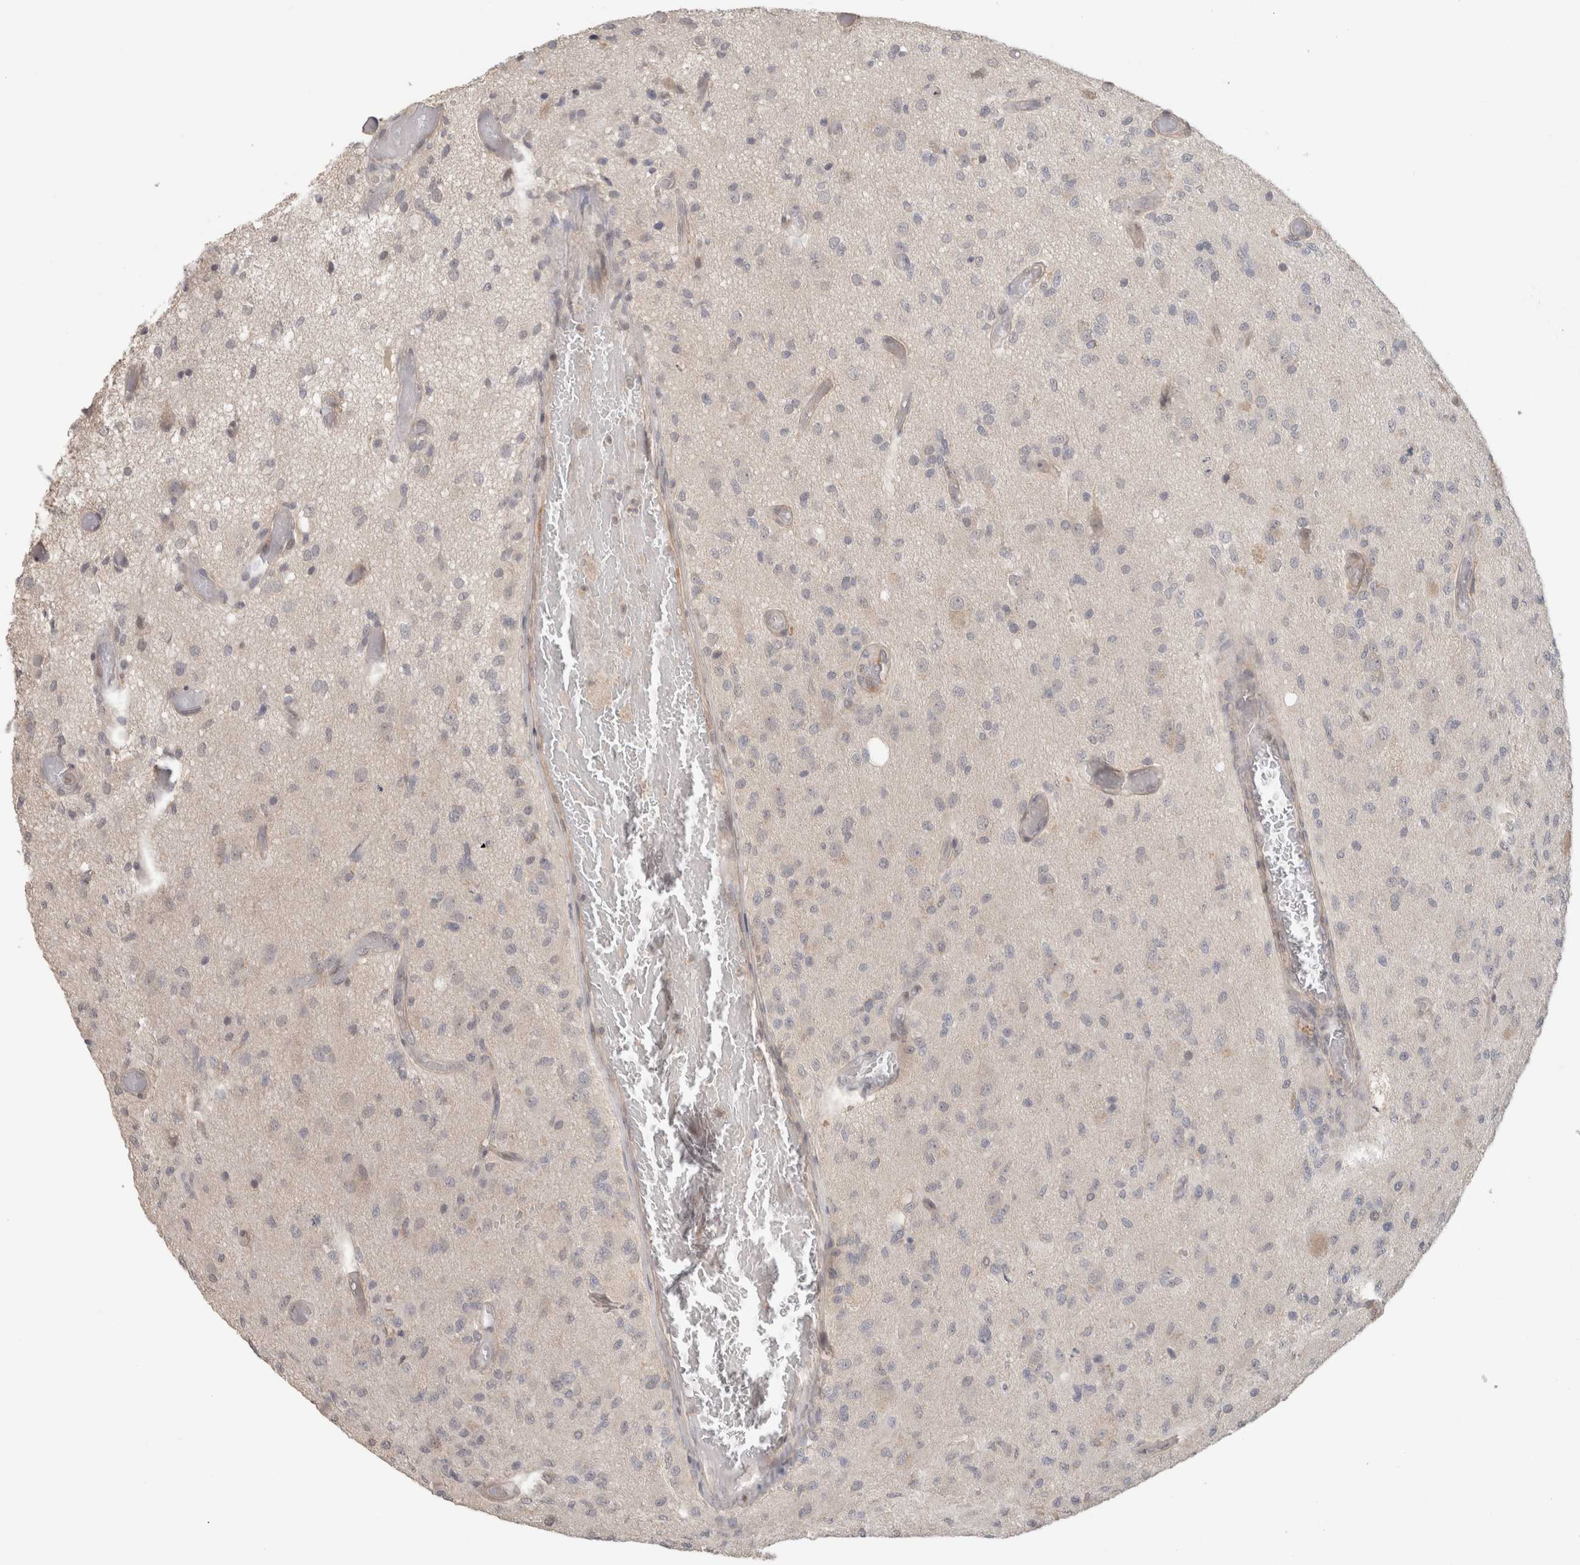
{"staining": {"intensity": "negative", "quantity": "none", "location": "none"}, "tissue": "glioma", "cell_type": "Tumor cells", "image_type": "cancer", "snomed": [{"axis": "morphology", "description": "Normal tissue, NOS"}, {"axis": "morphology", "description": "Glioma, malignant, High grade"}, {"axis": "topography", "description": "Cerebral cortex"}], "caption": "Immunohistochemical staining of human malignant glioma (high-grade) shows no significant positivity in tumor cells. (Brightfield microscopy of DAB IHC at high magnification).", "gene": "HSPG2", "patient": {"sex": "male", "age": 77}}